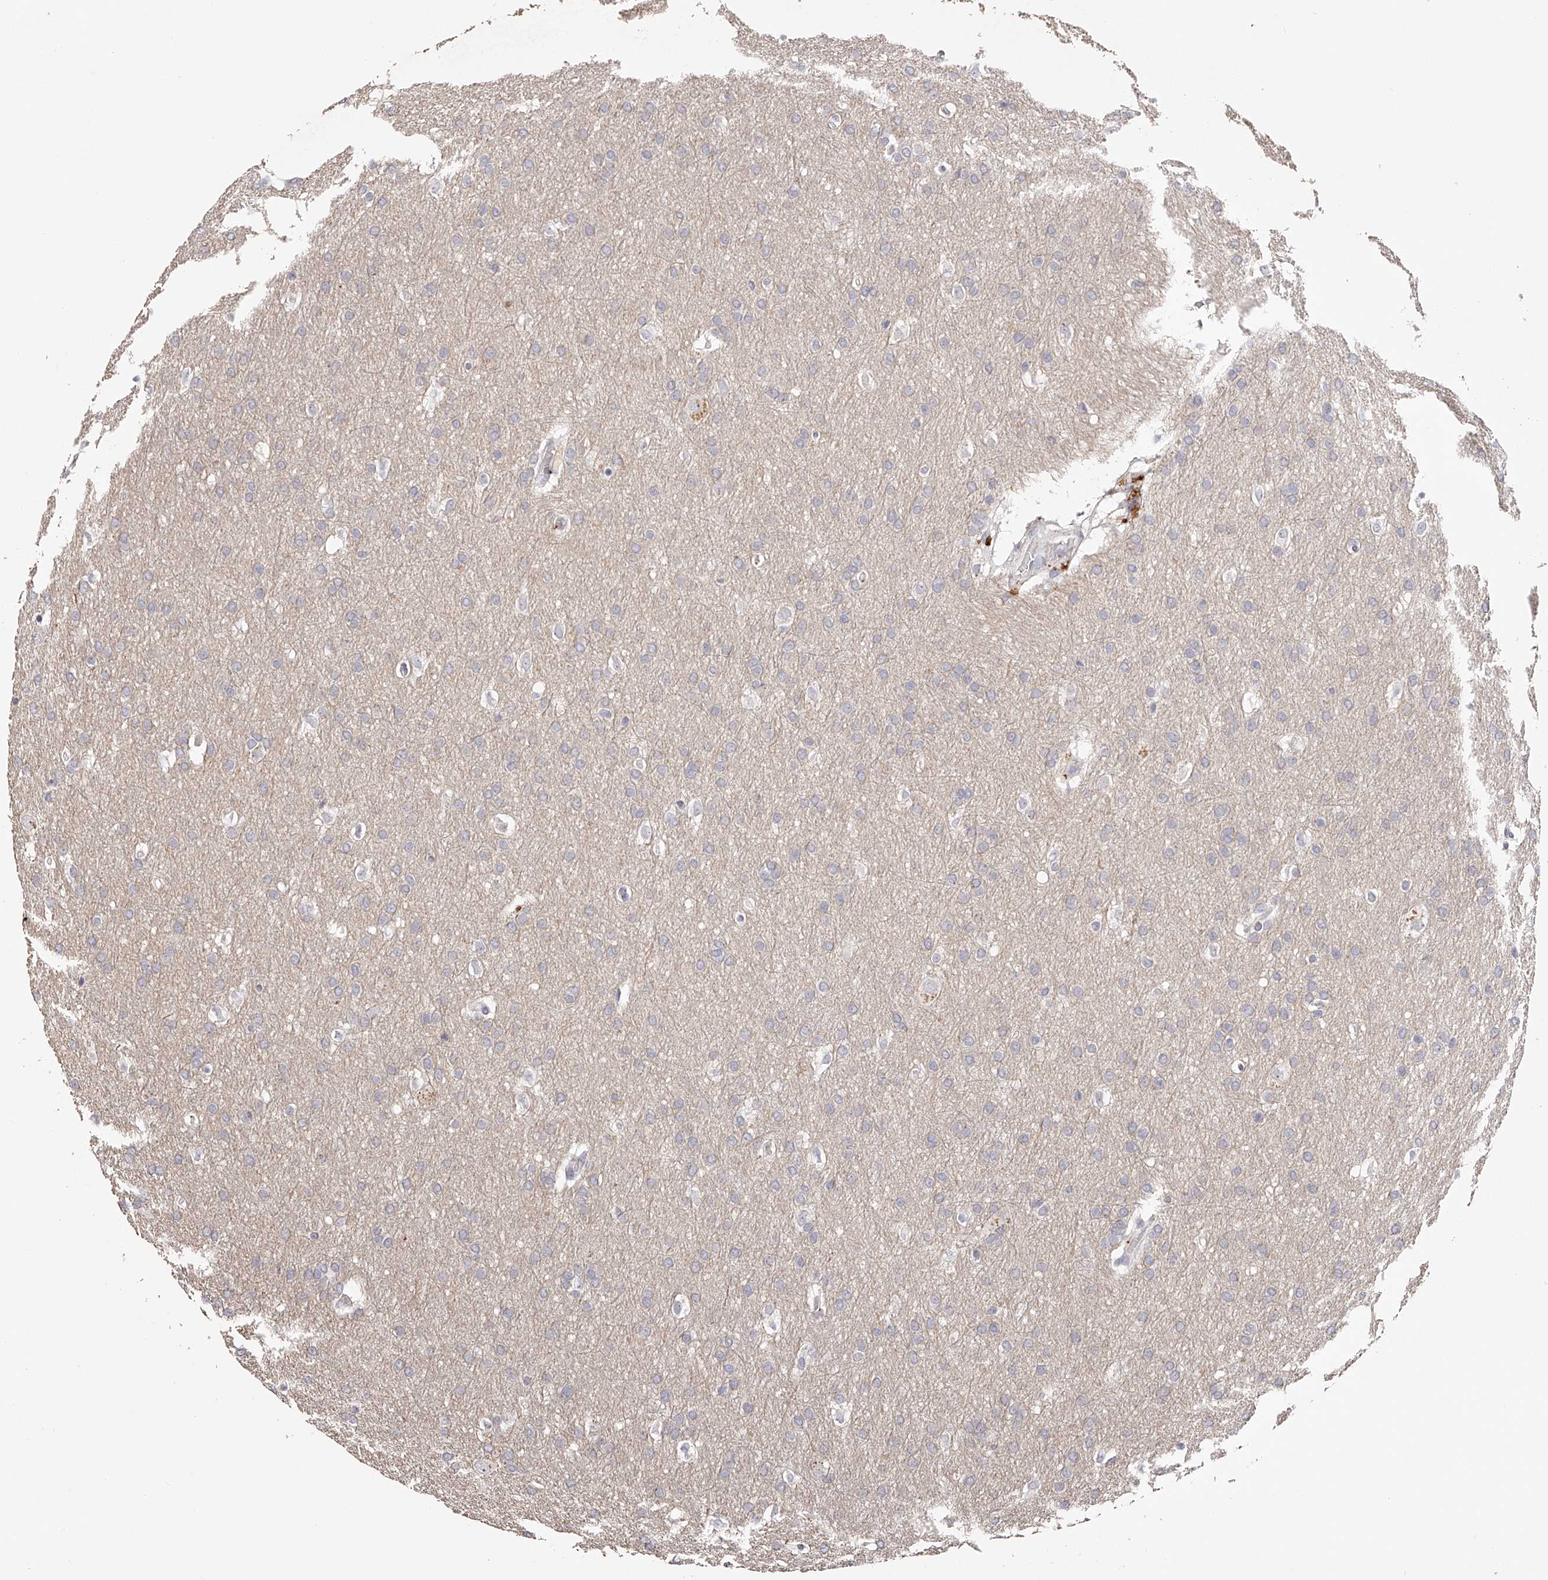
{"staining": {"intensity": "negative", "quantity": "none", "location": "none"}, "tissue": "glioma", "cell_type": "Tumor cells", "image_type": "cancer", "snomed": [{"axis": "morphology", "description": "Glioma, malignant, Low grade"}, {"axis": "topography", "description": "Brain"}], "caption": "IHC image of human glioma stained for a protein (brown), which demonstrates no staining in tumor cells.", "gene": "SLC35D3", "patient": {"sex": "female", "age": 37}}